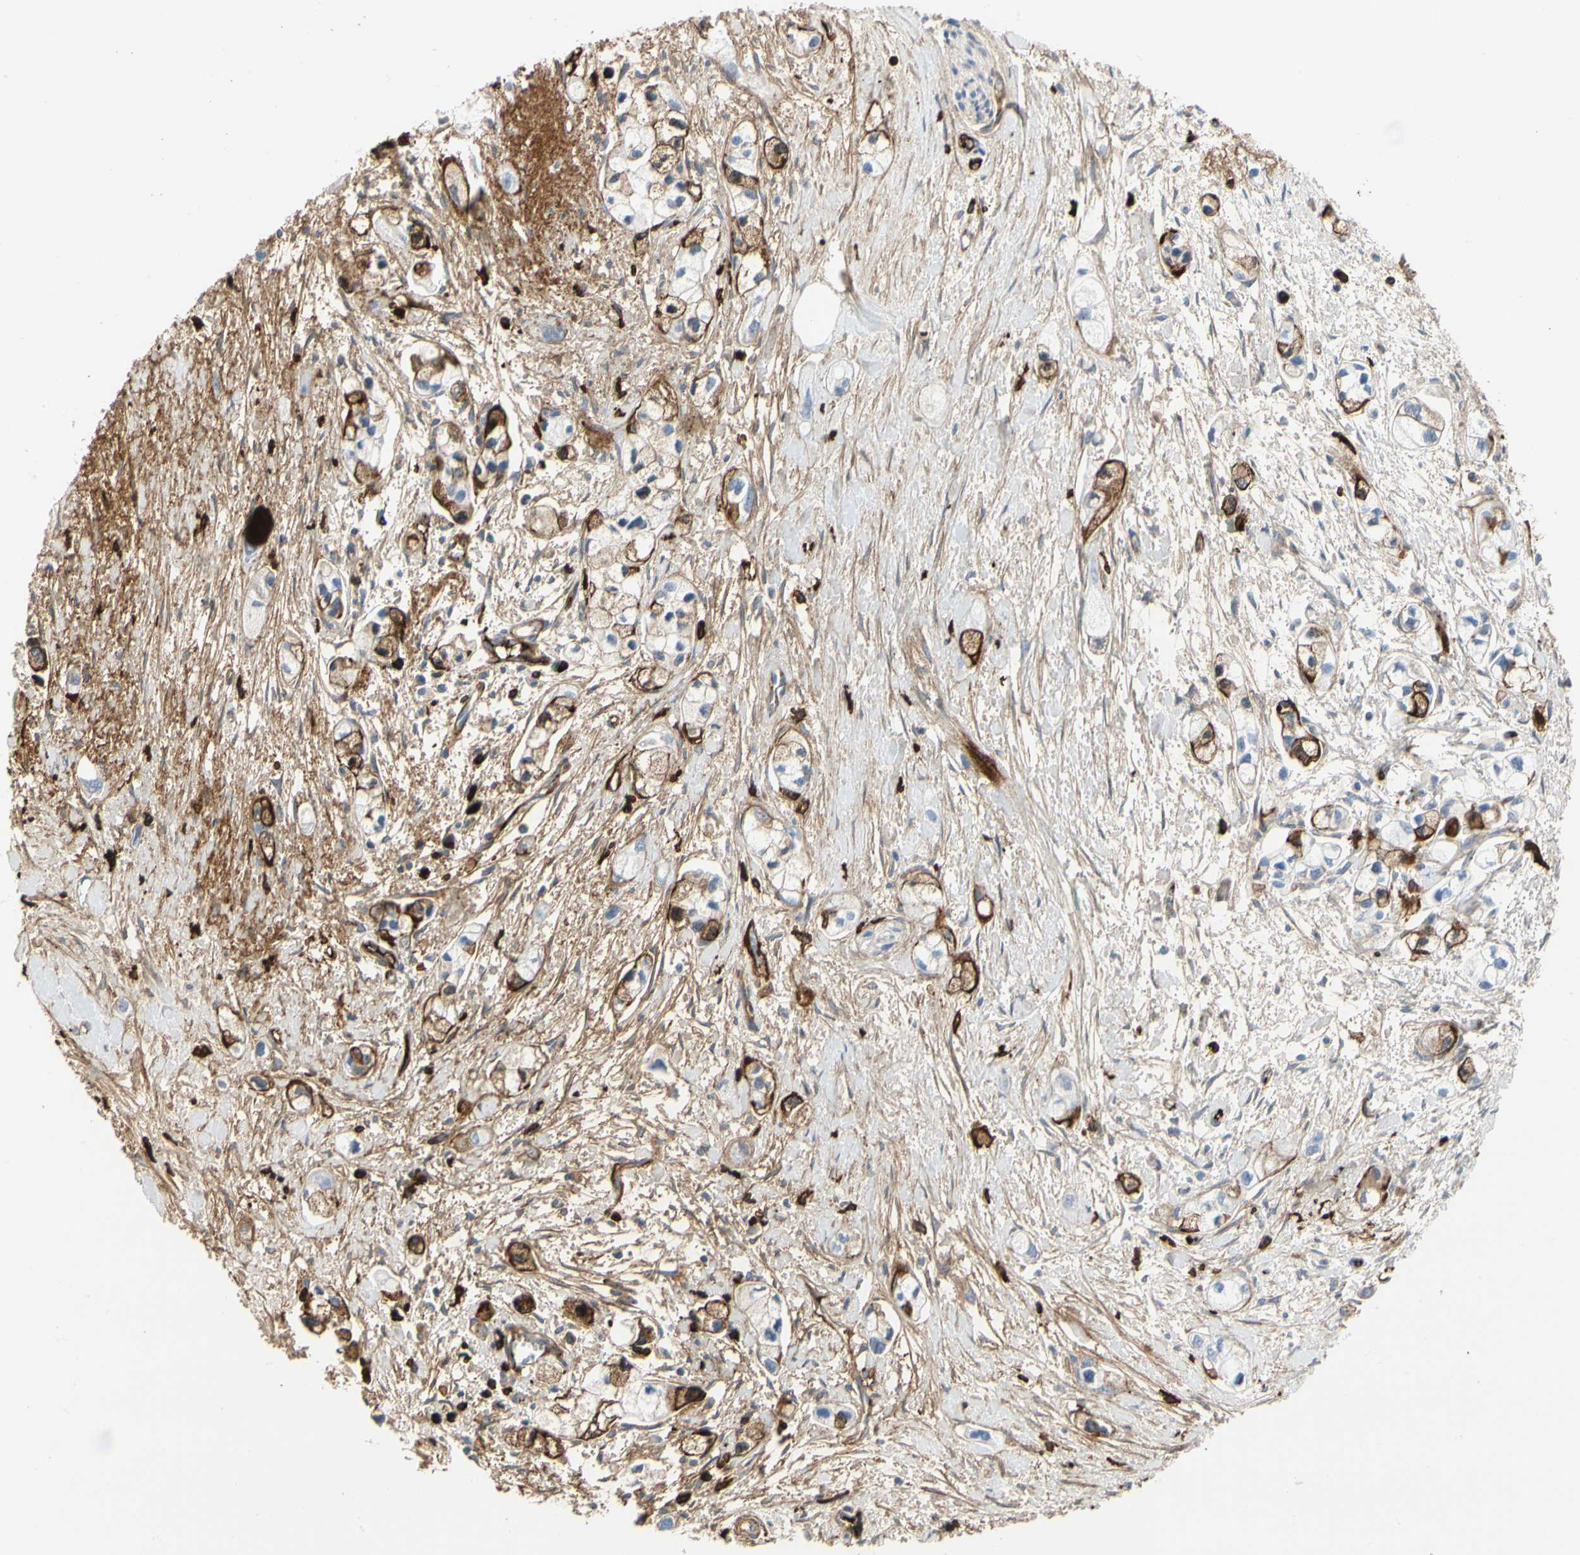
{"staining": {"intensity": "moderate", "quantity": "<25%", "location": "cytoplasmic/membranous"}, "tissue": "pancreatic cancer", "cell_type": "Tumor cells", "image_type": "cancer", "snomed": [{"axis": "morphology", "description": "Adenocarcinoma, NOS"}, {"axis": "topography", "description": "Pancreas"}], "caption": "Protein analysis of pancreatic cancer tissue reveals moderate cytoplasmic/membranous positivity in about <25% of tumor cells.", "gene": "FGB", "patient": {"sex": "male", "age": 74}}